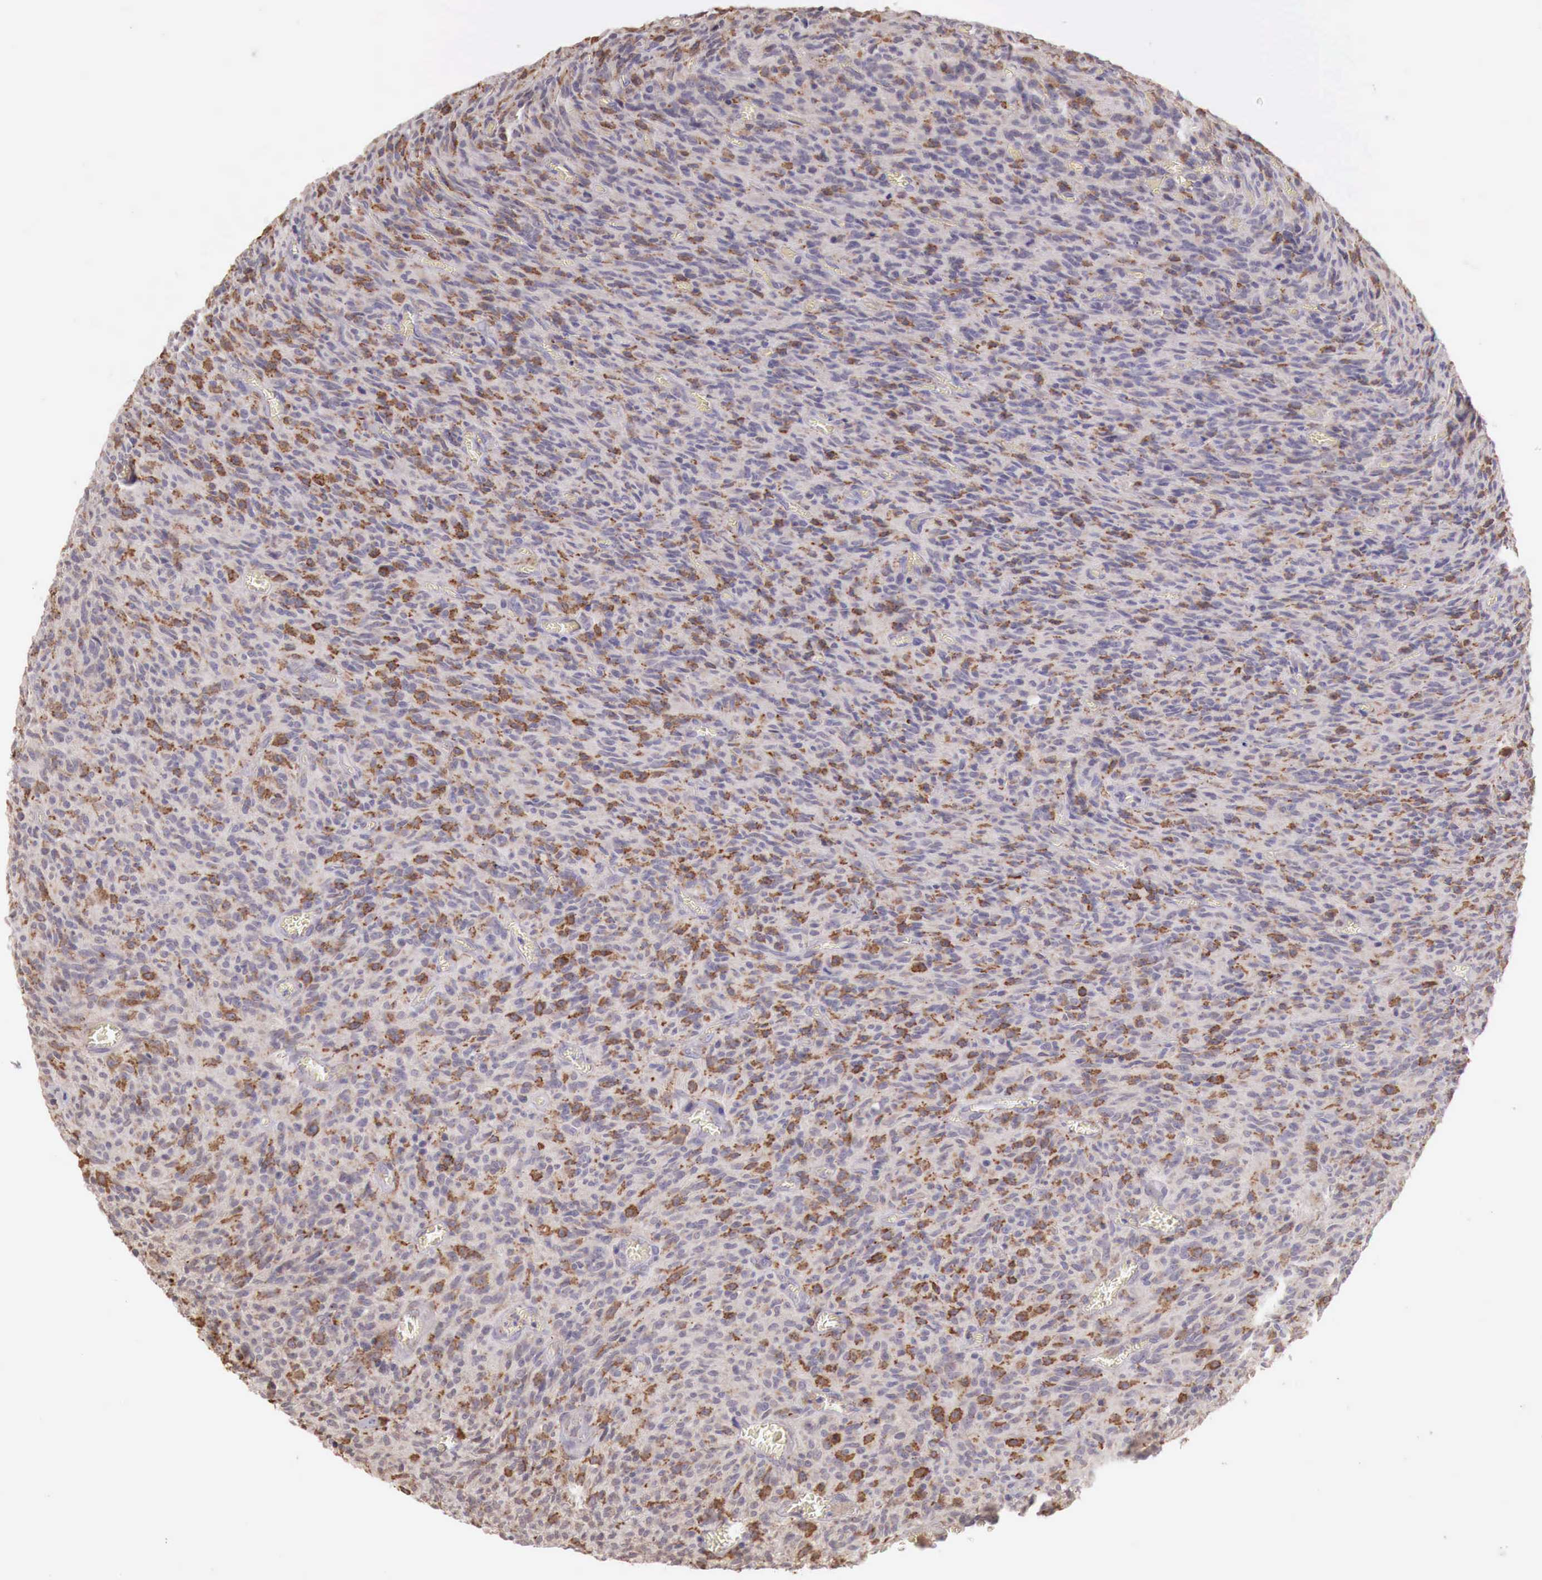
{"staining": {"intensity": "weak", "quantity": "<25%", "location": "cytoplasmic/membranous"}, "tissue": "glioma", "cell_type": "Tumor cells", "image_type": "cancer", "snomed": [{"axis": "morphology", "description": "Glioma, malignant, High grade"}, {"axis": "topography", "description": "Brain"}], "caption": "IHC of glioma displays no staining in tumor cells.", "gene": "CHRDL1", "patient": {"sex": "male", "age": 56}}